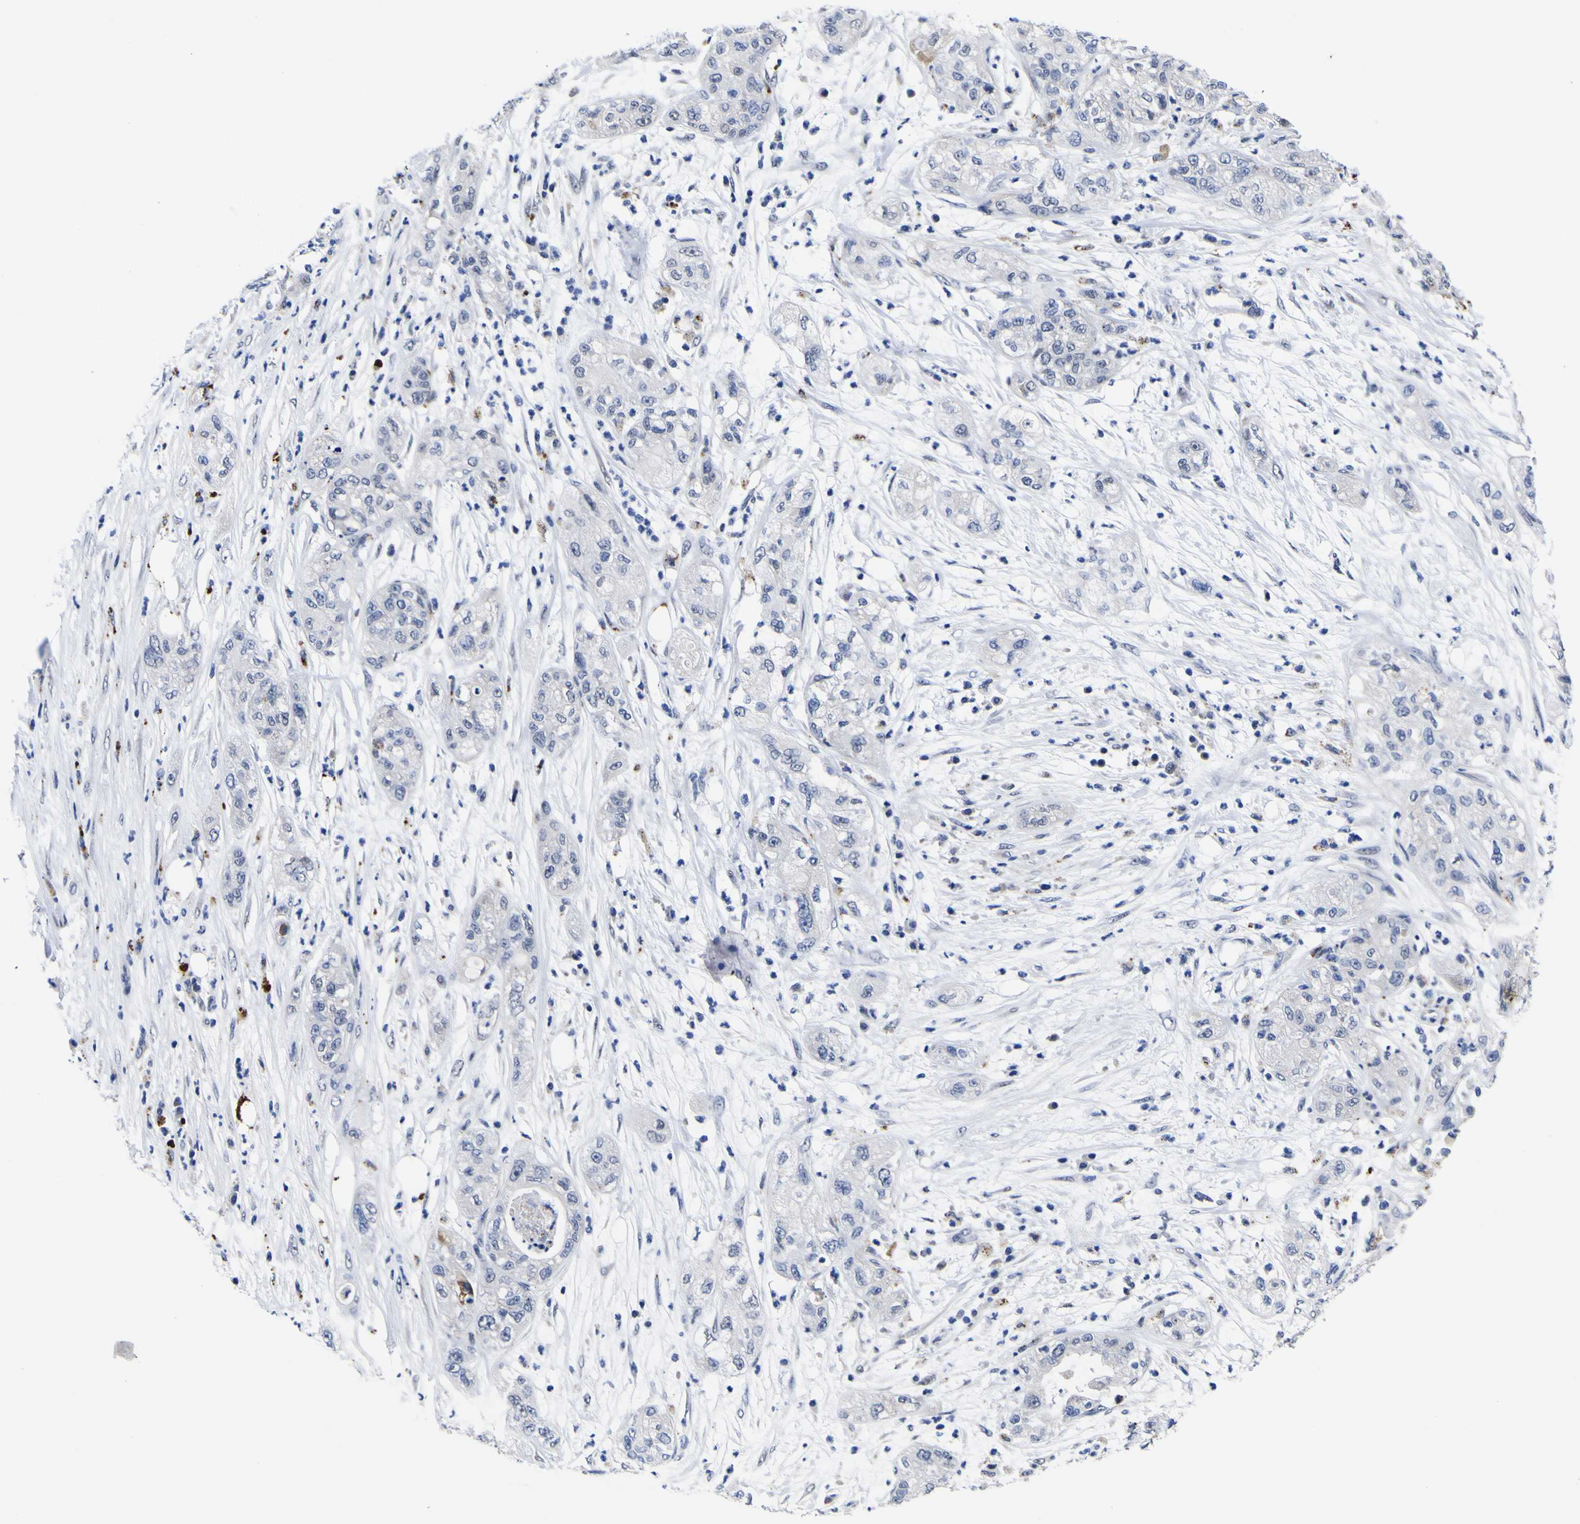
{"staining": {"intensity": "negative", "quantity": "none", "location": "none"}, "tissue": "pancreatic cancer", "cell_type": "Tumor cells", "image_type": "cancer", "snomed": [{"axis": "morphology", "description": "Adenocarcinoma, NOS"}, {"axis": "topography", "description": "Pancreas"}], "caption": "Histopathology image shows no significant protein expression in tumor cells of adenocarcinoma (pancreatic).", "gene": "IGFLR1", "patient": {"sex": "female", "age": 78}}